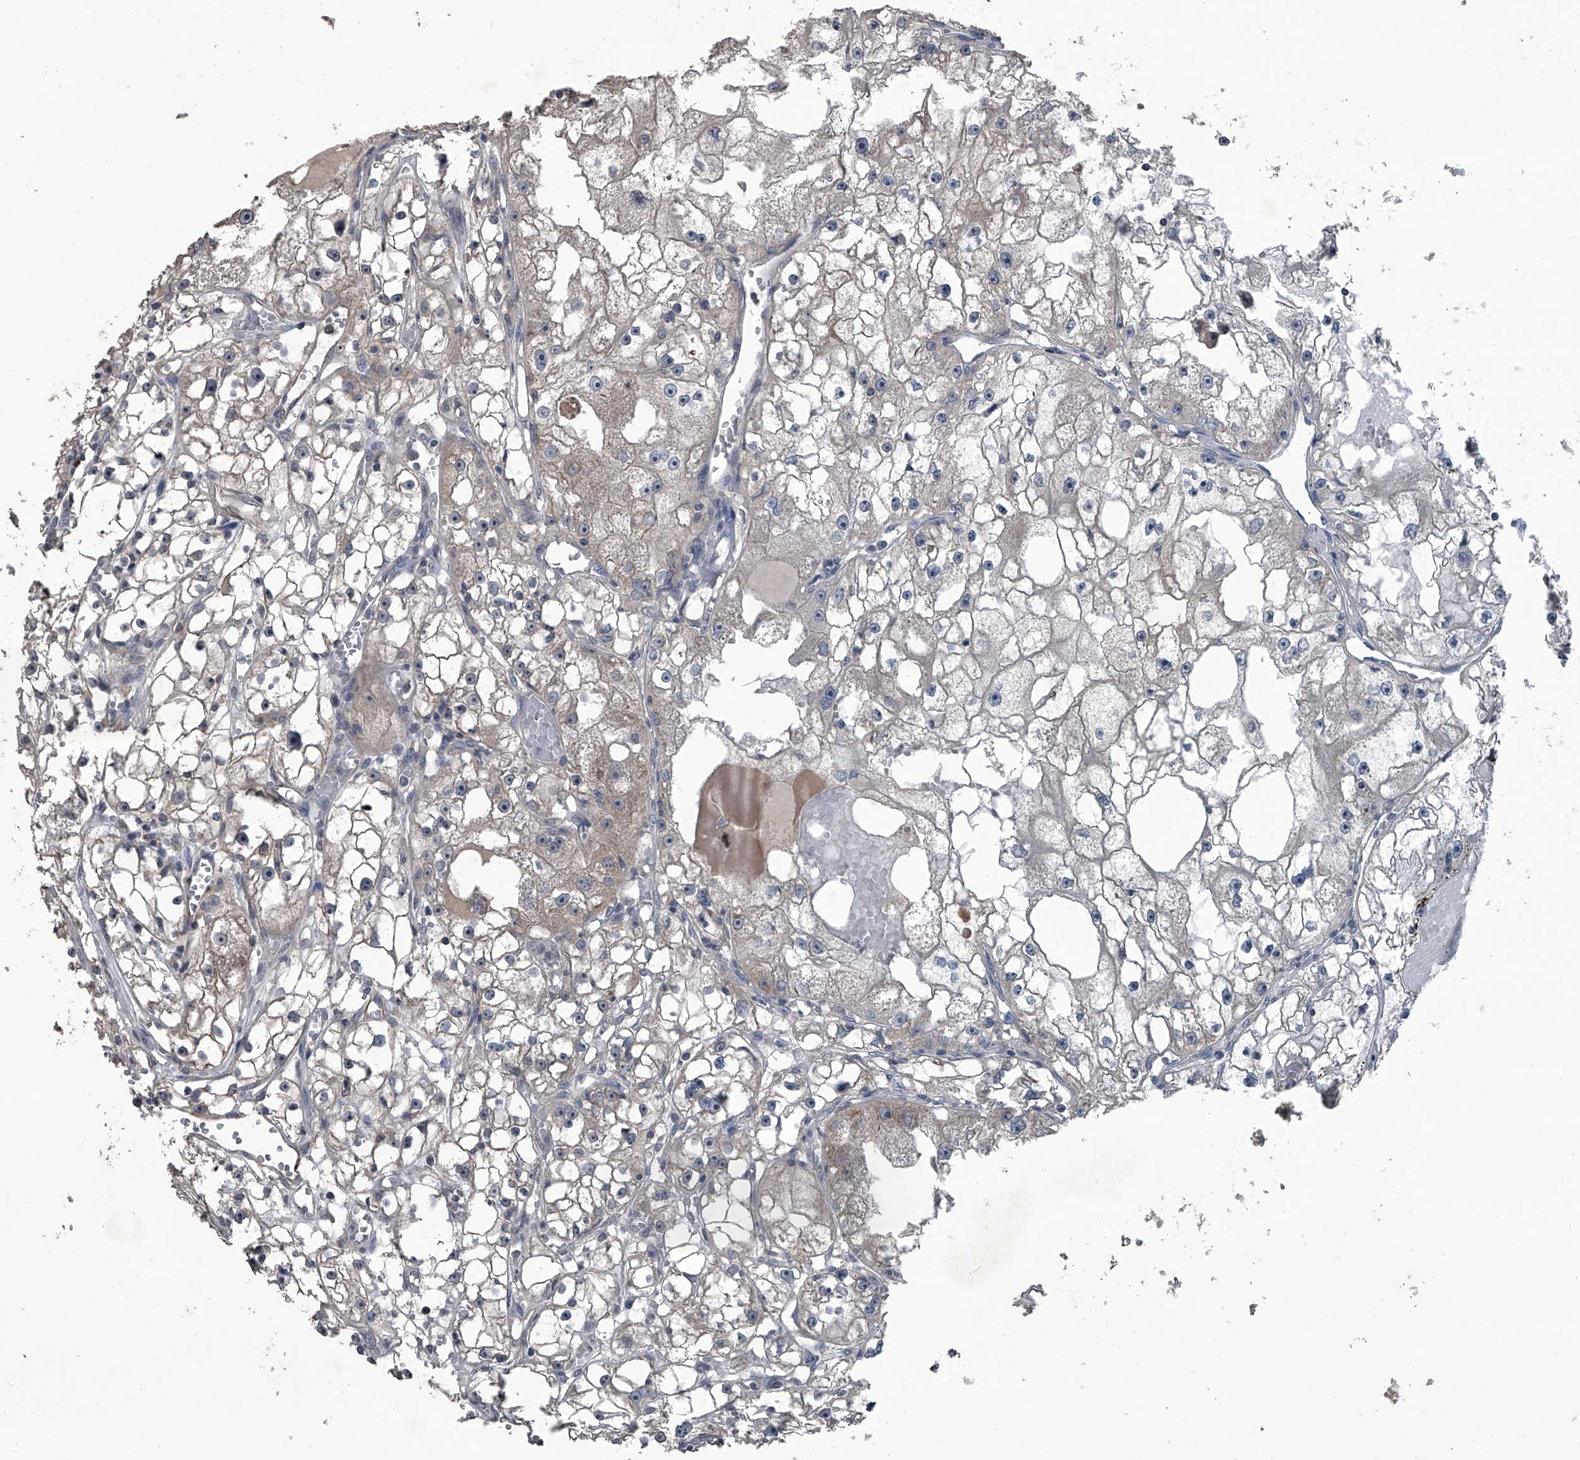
{"staining": {"intensity": "negative", "quantity": "none", "location": "none"}, "tissue": "renal cancer", "cell_type": "Tumor cells", "image_type": "cancer", "snomed": [{"axis": "morphology", "description": "Adenocarcinoma, NOS"}, {"axis": "topography", "description": "Kidney"}], "caption": "Human renal cancer stained for a protein using IHC demonstrates no expression in tumor cells.", "gene": "OARD1", "patient": {"sex": "male", "age": 56}}